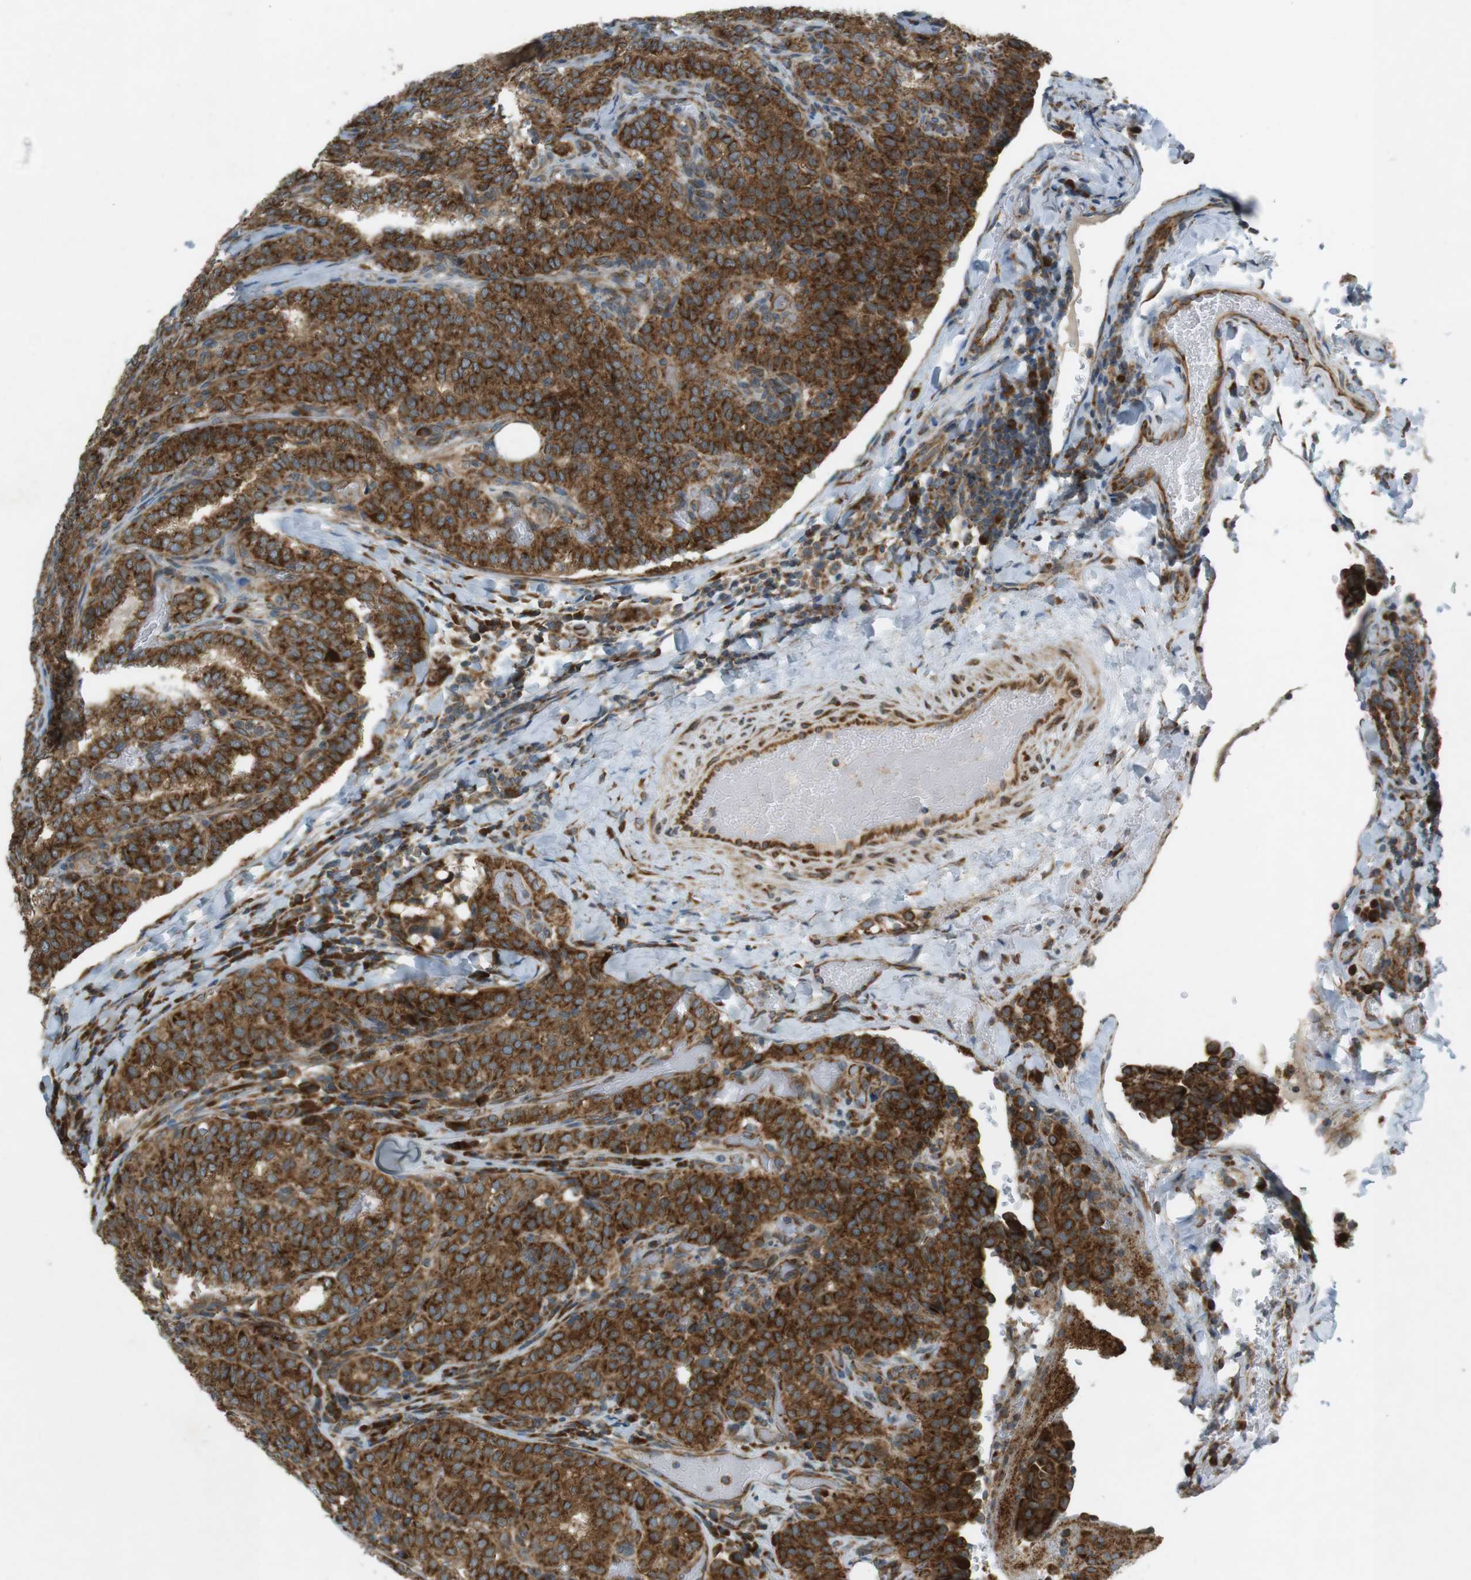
{"staining": {"intensity": "strong", "quantity": "25%-75%", "location": "cytoplasmic/membranous"}, "tissue": "thyroid cancer", "cell_type": "Tumor cells", "image_type": "cancer", "snomed": [{"axis": "morphology", "description": "Normal tissue, NOS"}, {"axis": "morphology", "description": "Papillary adenocarcinoma, NOS"}, {"axis": "topography", "description": "Thyroid gland"}], "caption": "A brown stain labels strong cytoplasmic/membranous expression of a protein in human thyroid papillary adenocarcinoma tumor cells.", "gene": "SLC41A1", "patient": {"sex": "female", "age": 30}}